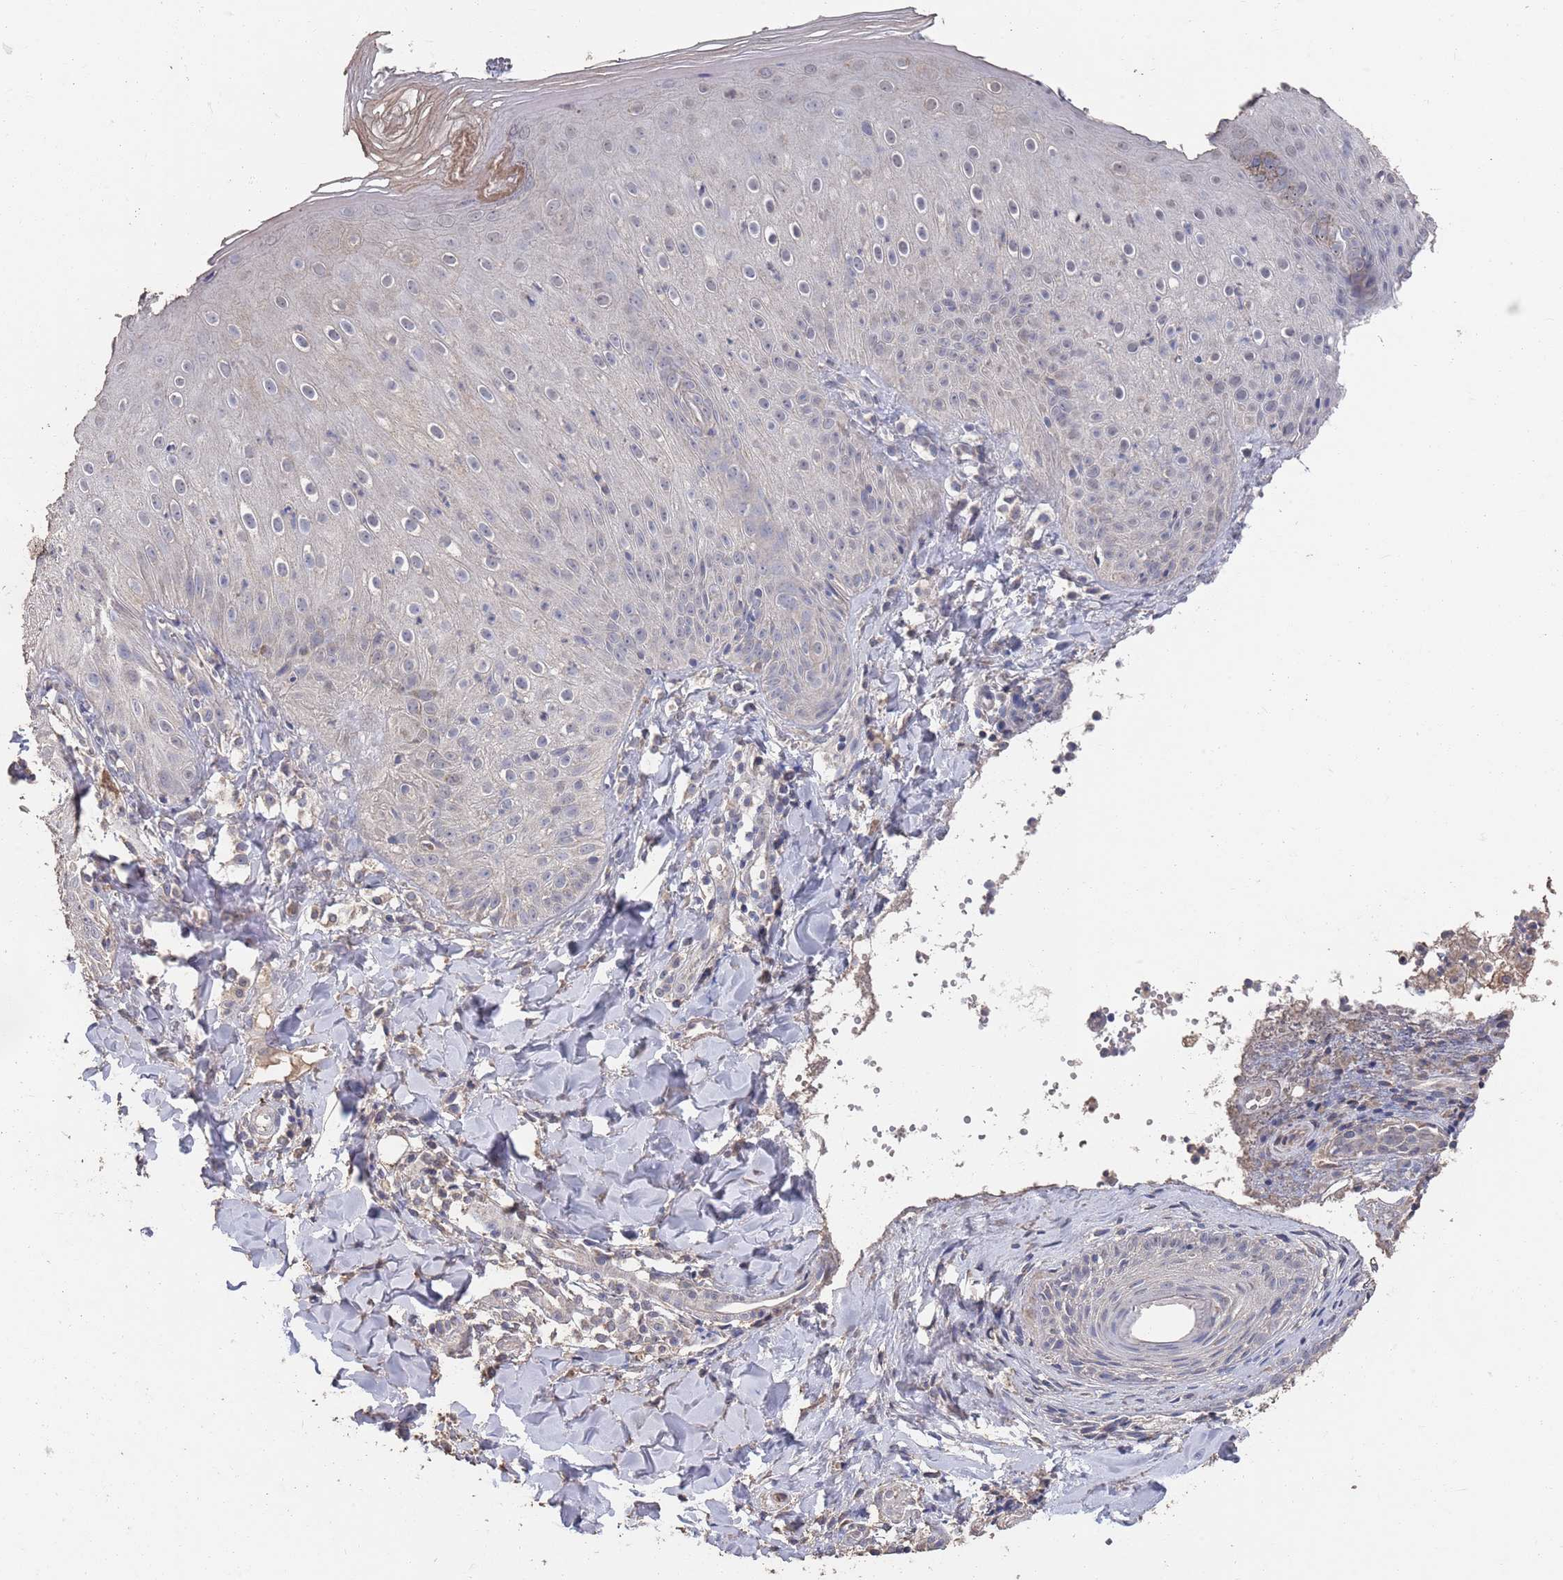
{"staining": {"intensity": "negative", "quantity": "none", "location": "none"}, "tissue": "skin", "cell_type": "Epidermal cells", "image_type": "normal", "snomed": [{"axis": "morphology", "description": "Normal tissue, NOS"}, {"axis": "morphology", "description": "Inflammation, NOS"}, {"axis": "topography", "description": "Soft tissue"}, {"axis": "topography", "description": "Anal"}], "caption": "Normal skin was stained to show a protein in brown. There is no significant positivity in epidermal cells.", "gene": "BTBD18", "patient": {"sex": "female", "age": 15}}